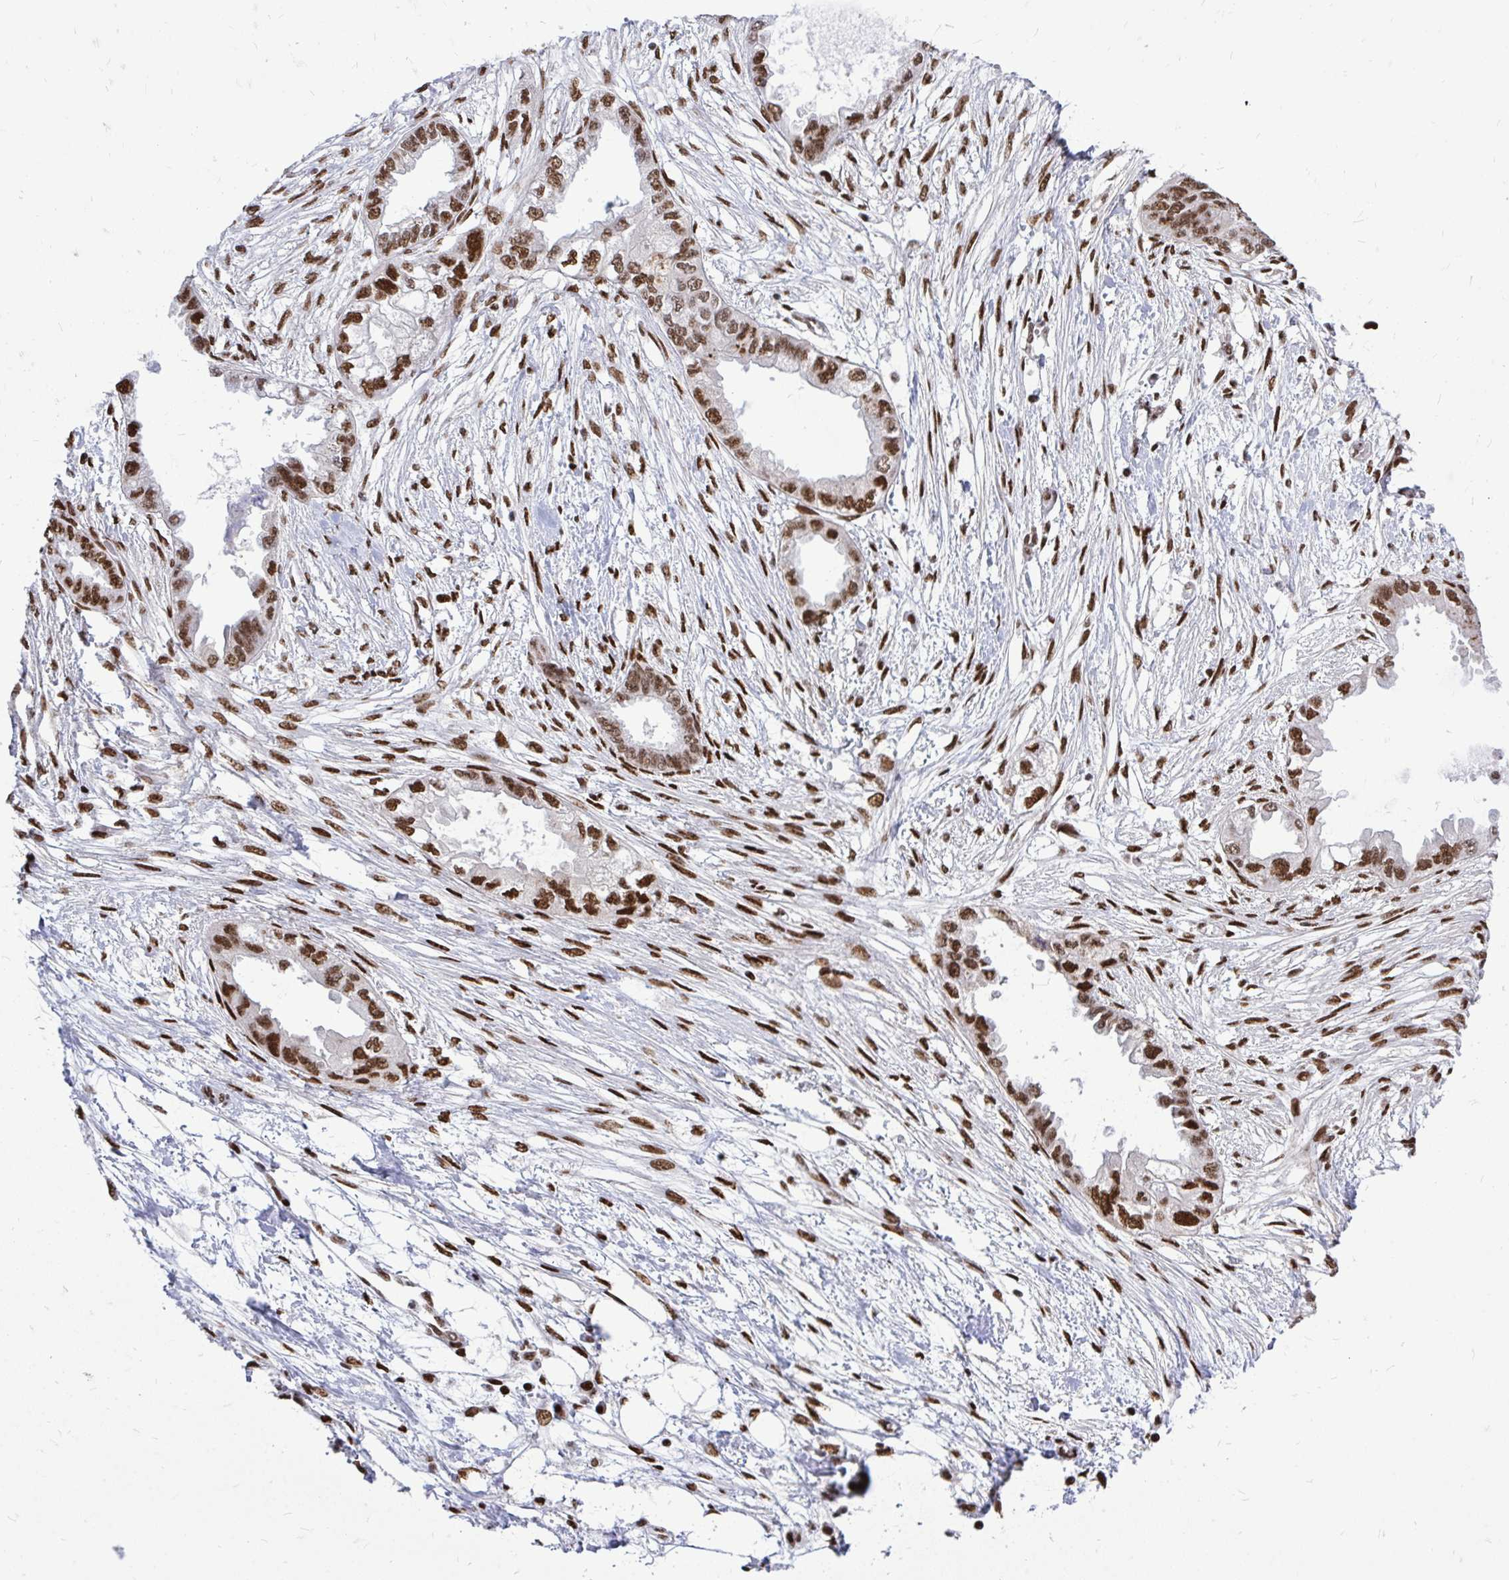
{"staining": {"intensity": "strong", "quantity": ">75%", "location": "nuclear"}, "tissue": "endometrial cancer", "cell_type": "Tumor cells", "image_type": "cancer", "snomed": [{"axis": "morphology", "description": "Adenocarcinoma, NOS"}, {"axis": "morphology", "description": "Adenocarcinoma, metastatic, NOS"}, {"axis": "topography", "description": "Adipose tissue"}, {"axis": "topography", "description": "Endometrium"}], "caption": "IHC micrograph of neoplastic tissue: human endometrial cancer (metastatic adenocarcinoma) stained using immunohistochemistry shows high levels of strong protein expression localized specifically in the nuclear of tumor cells, appearing as a nuclear brown color.", "gene": "TBL1Y", "patient": {"sex": "female", "age": 67}}